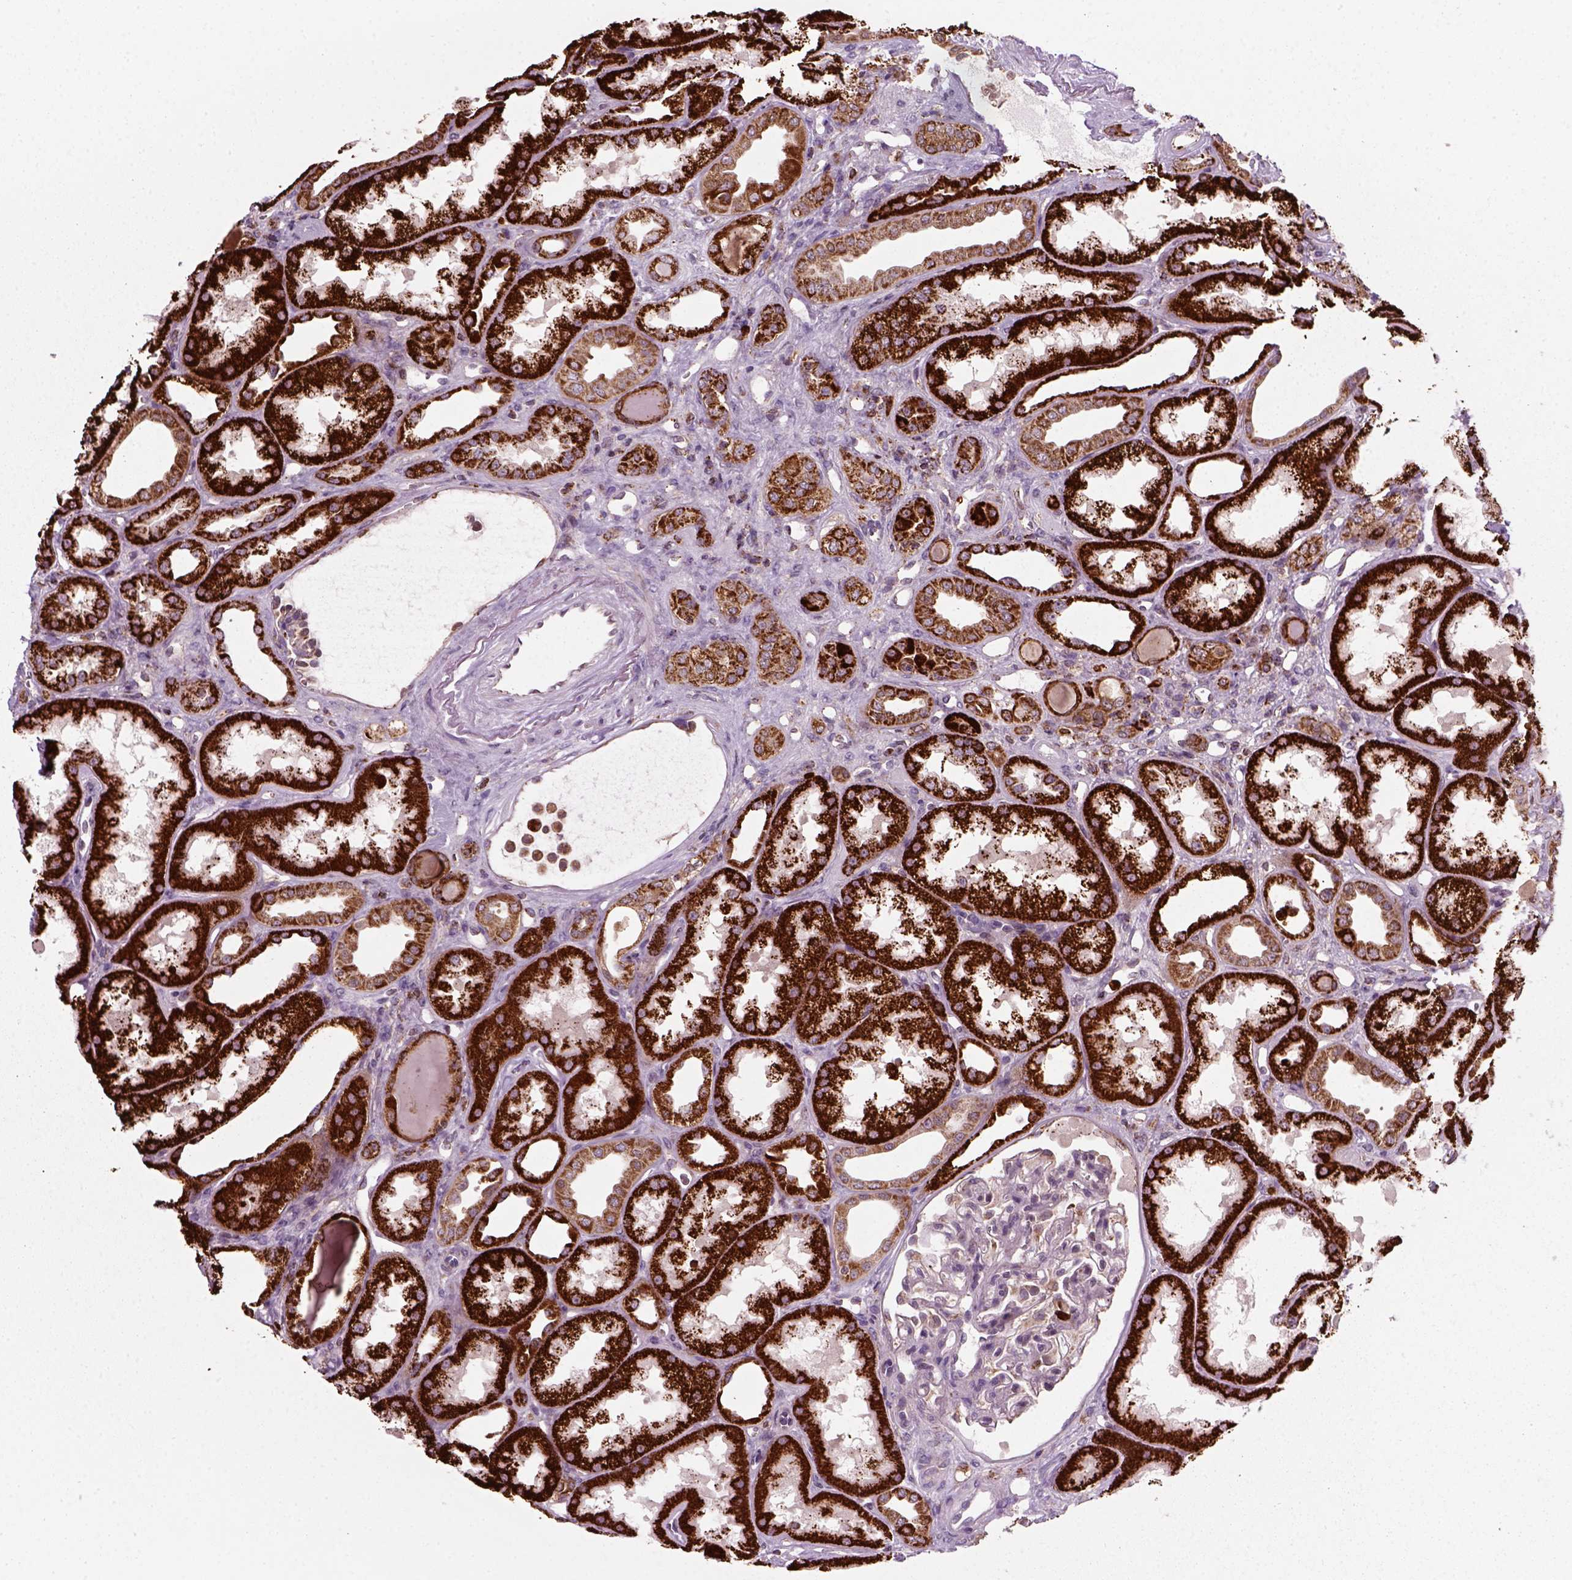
{"staining": {"intensity": "moderate", "quantity": "<25%", "location": "cytoplasmic/membranous"}, "tissue": "kidney", "cell_type": "Cells in glomeruli", "image_type": "normal", "snomed": [{"axis": "morphology", "description": "Normal tissue, NOS"}, {"axis": "topography", "description": "Kidney"}], "caption": "Kidney was stained to show a protein in brown. There is low levels of moderate cytoplasmic/membranous positivity in about <25% of cells in glomeruli. (Brightfield microscopy of DAB IHC at high magnification).", "gene": "NUDT16L1", "patient": {"sex": "male", "age": 61}}